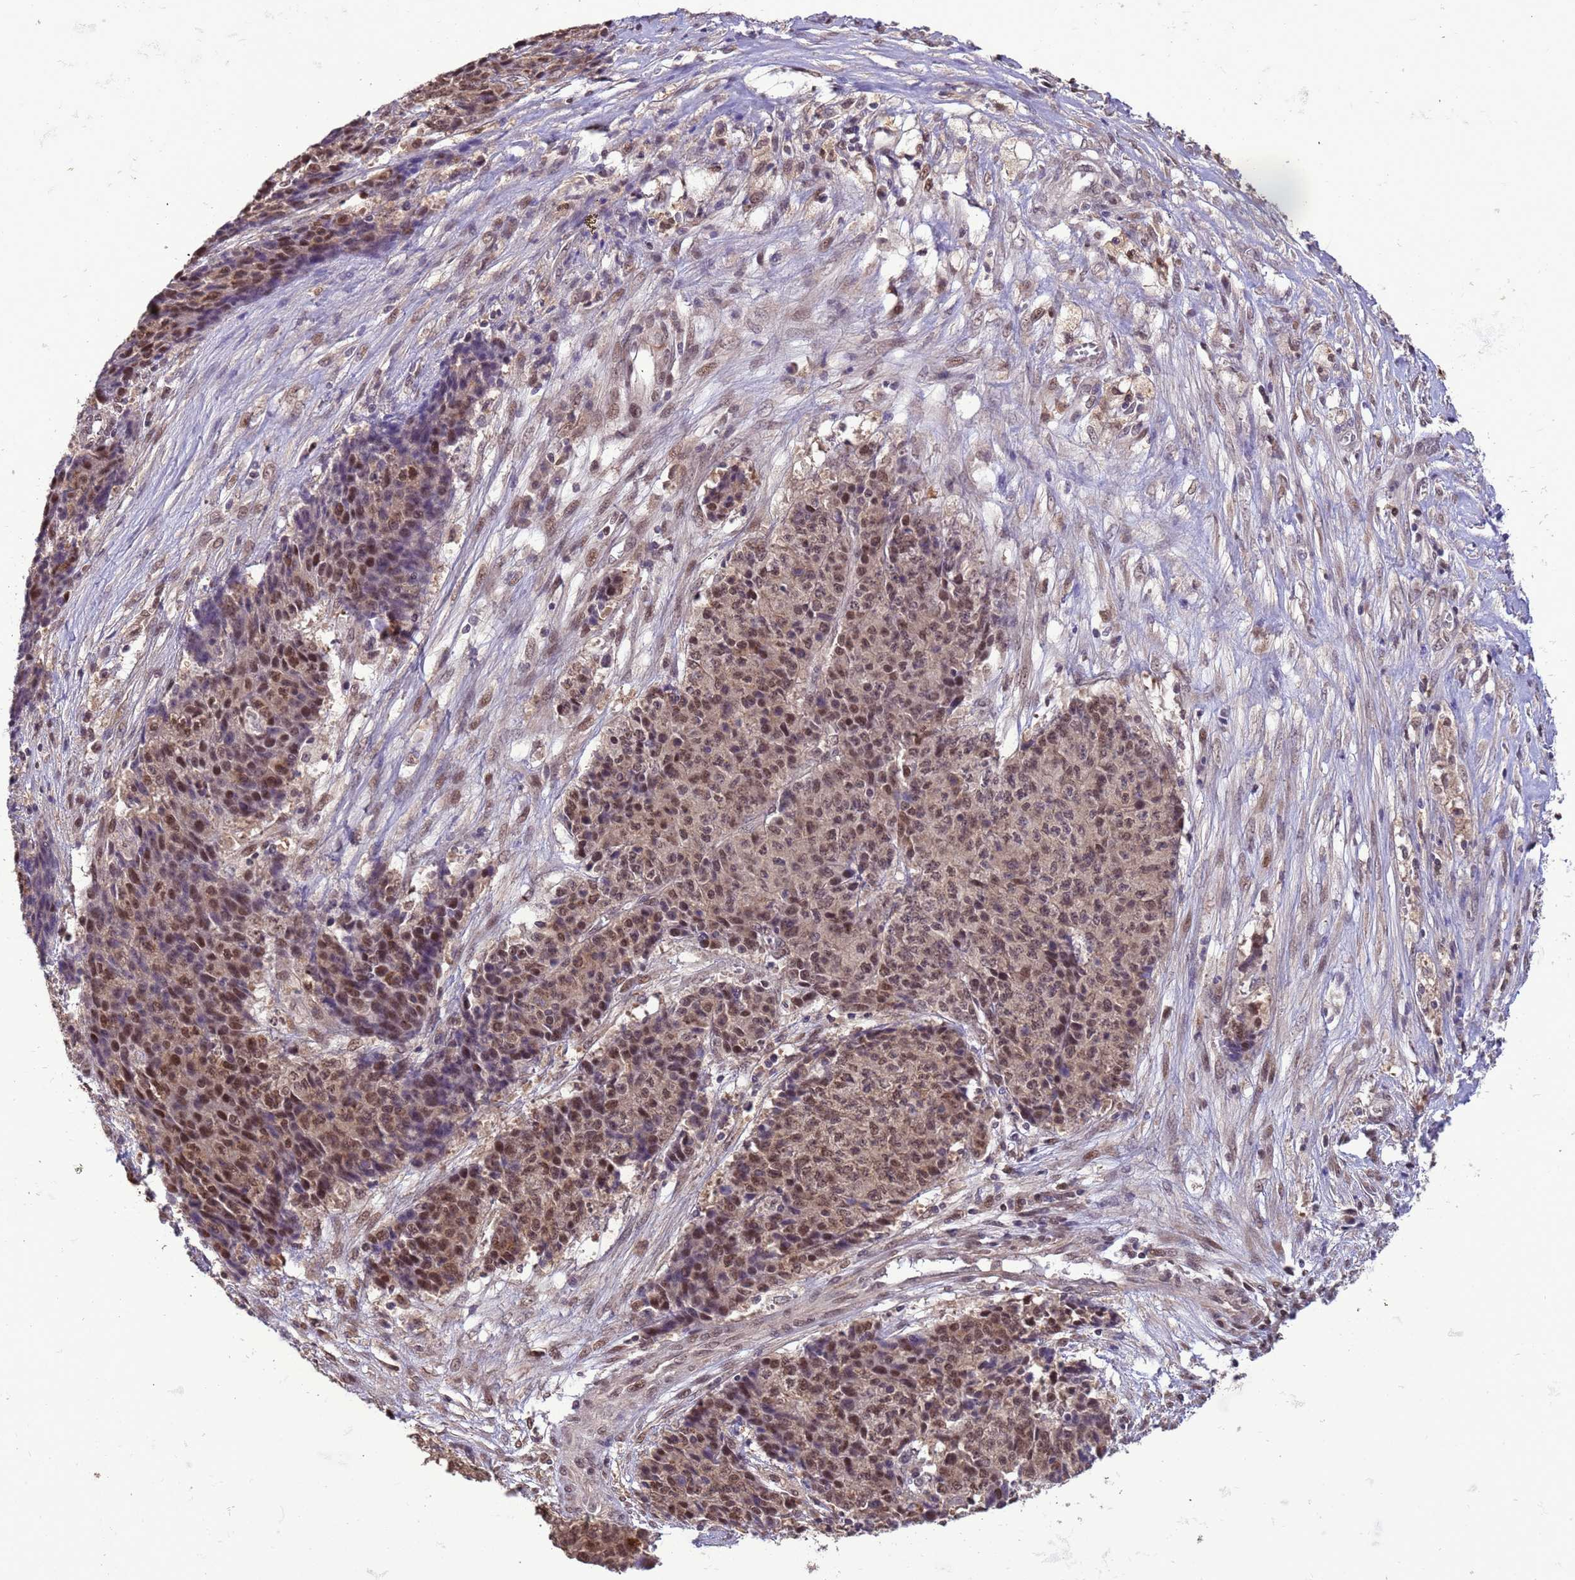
{"staining": {"intensity": "moderate", "quantity": ">75%", "location": "nuclear"}, "tissue": "ovarian cancer", "cell_type": "Tumor cells", "image_type": "cancer", "snomed": [{"axis": "morphology", "description": "Carcinoma, endometroid"}, {"axis": "topography", "description": "Ovary"}], "caption": "This is a histology image of IHC staining of ovarian cancer (endometroid carcinoma), which shows moderate positivity in the nuclear of tumor cells.", "gene": "ZBTB5", "patient": {"sex": "female", "age": 42}}